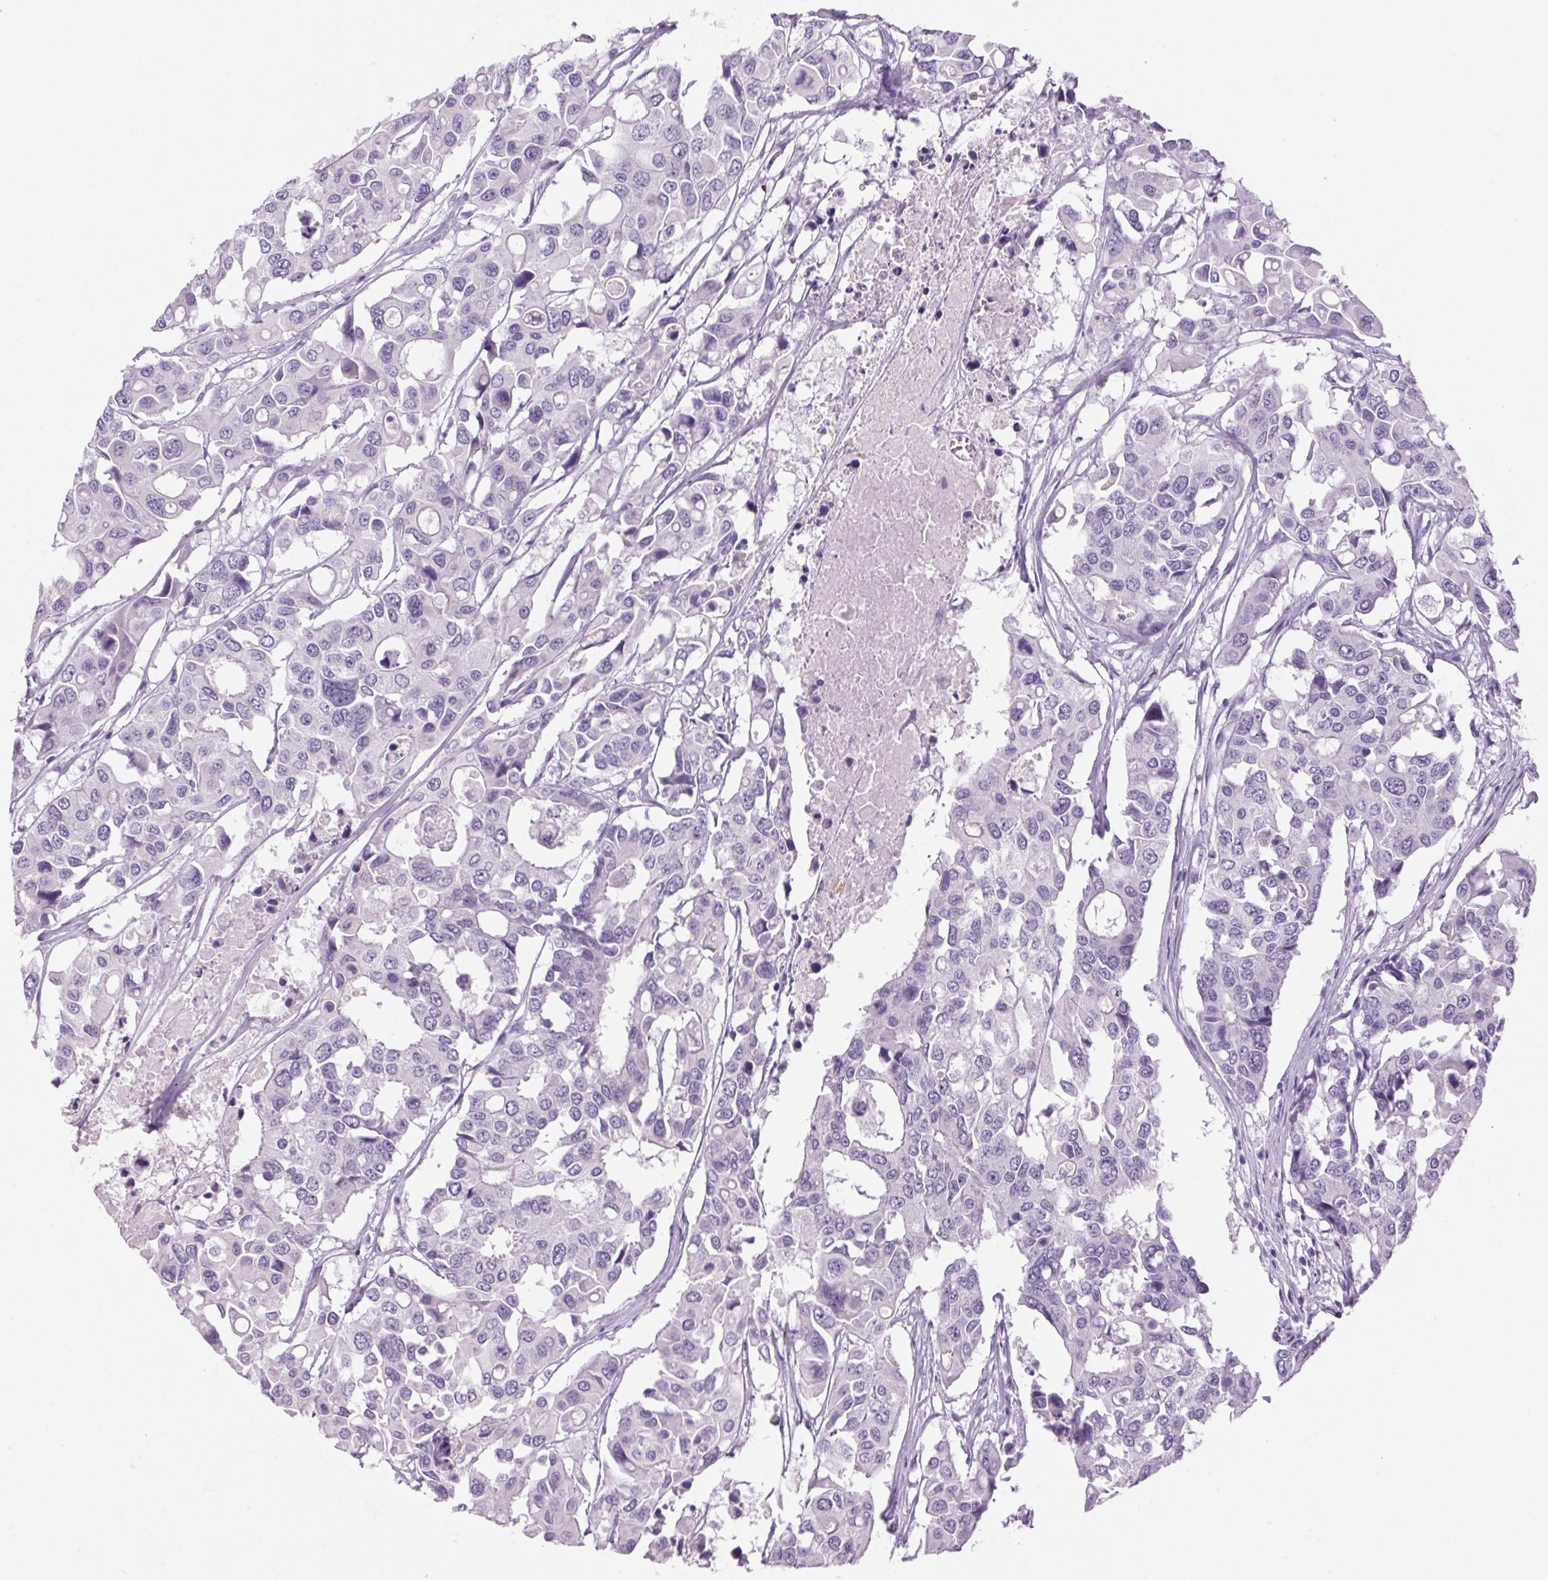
{"staining": {"intensity": "negative", "quantity": "none", "location": "none"}, "tissue": "colorectal cancer", "cell_type": "Tumor cells", "image_type": "cancer", "snomed": [{"axis": "morphology", "description": "Adenocarcinoma, NOS"}, {"axis": "topography", "description": "Colon"}], "caption": "Immunohistochemistry micrograph of neoplastic tissue: colorectal cancer (adenocarcinoma) stained with DAB displays no significant protein expression in tumor cells.", "gene": "RPTN", "patient": {"sex": "male", "age": 77}}